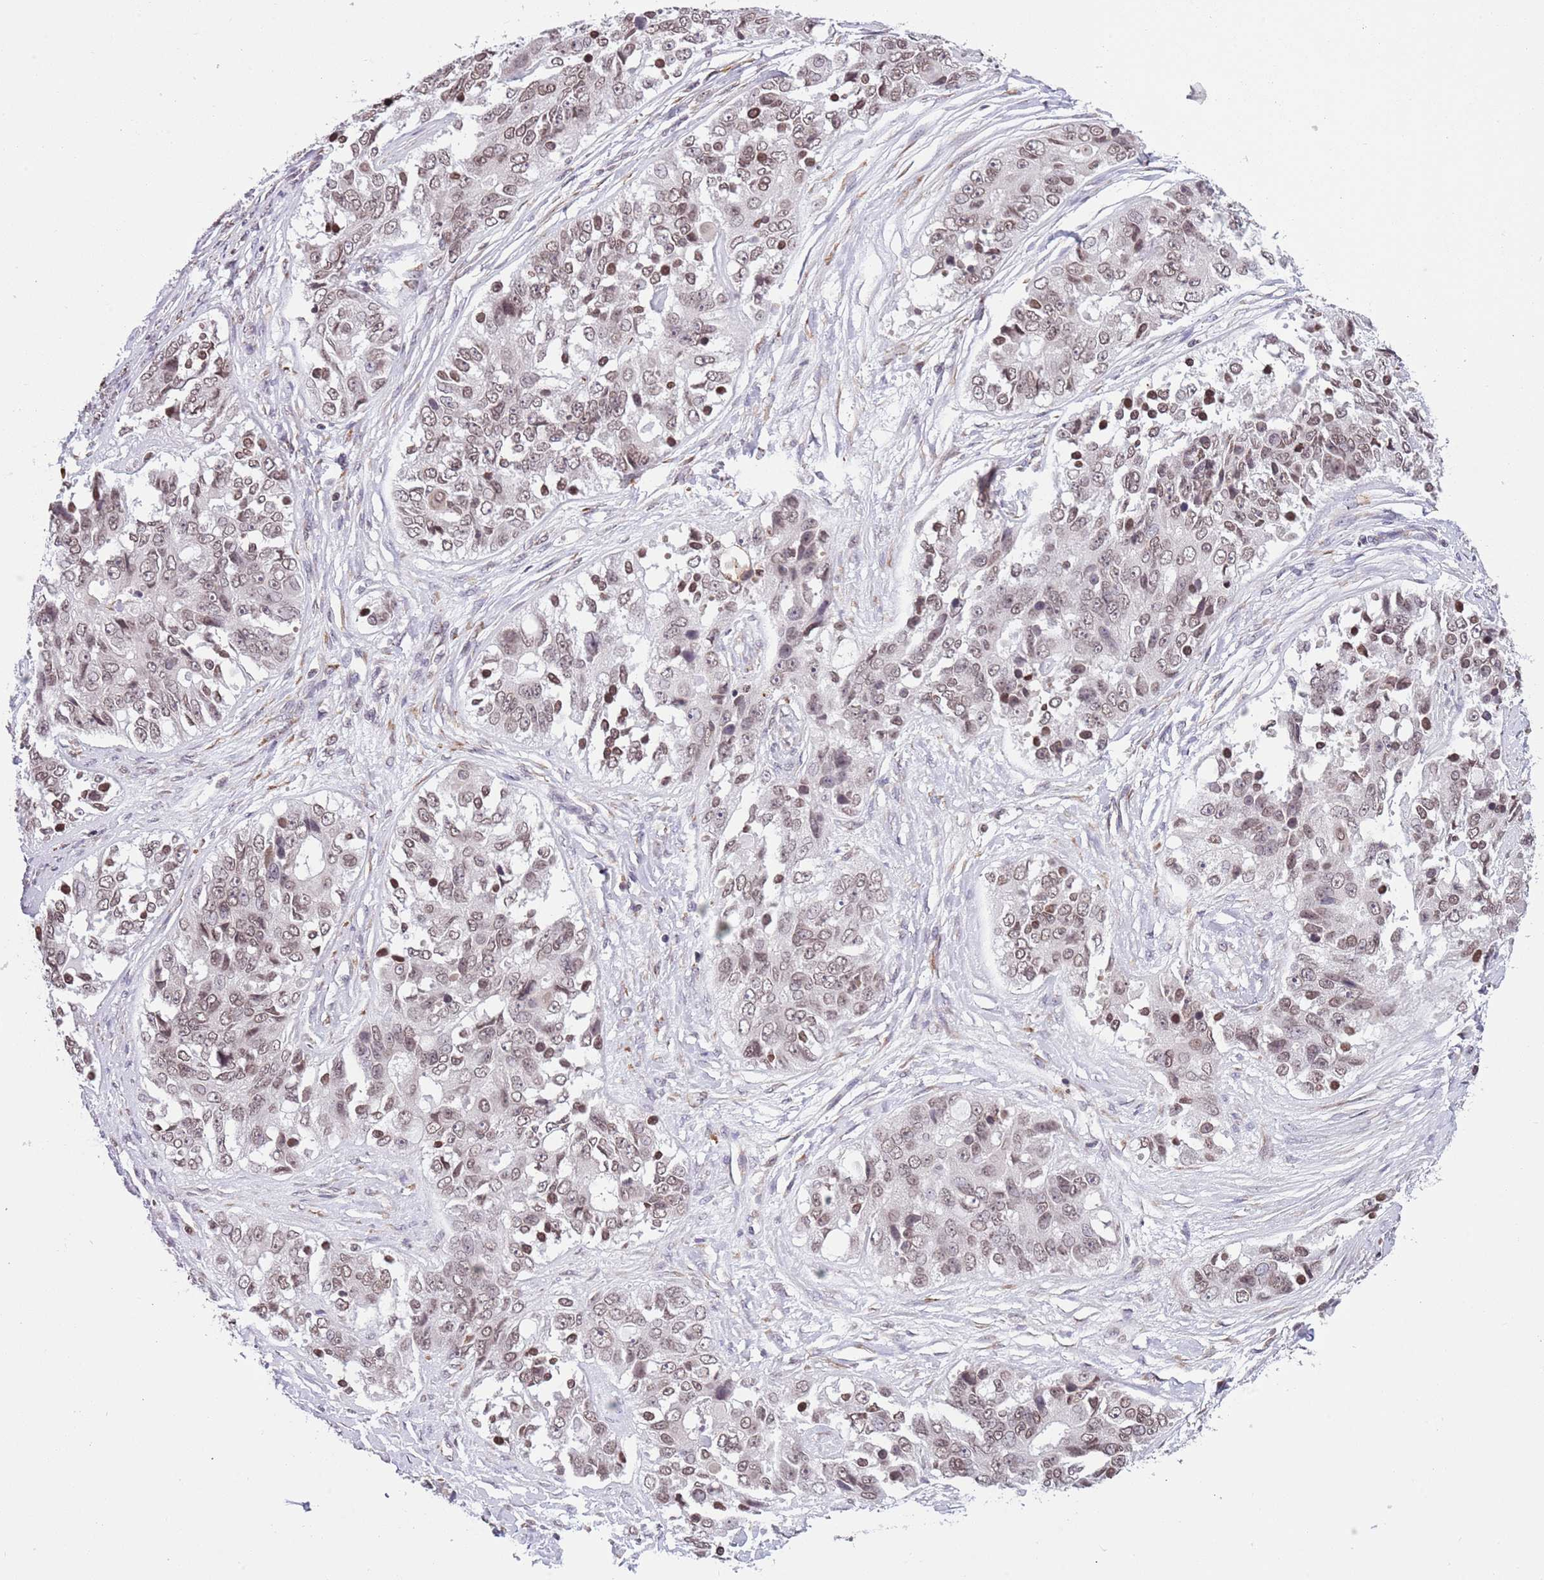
{"staining": {"intensity": "weak", "quantity": ">75%", "location": "nuclear"}, "tissue": "ovarian cancer", "cell_type": "Tumor cells", "image_type": "cancer", "snomed": [{"axis": "morphology", "description": "Carcinoma, endometroid"}, {"axis": "topography", "description": "Ovary"}], "caption": "The micrograph demonstrates a brown stain indicating the presence of a protein in the nuclear of tumor cells in ovarian cancer (endometroid carcinoma).", "gene": "NRIP1", "patient": {"sex": "female", "age": 51}}